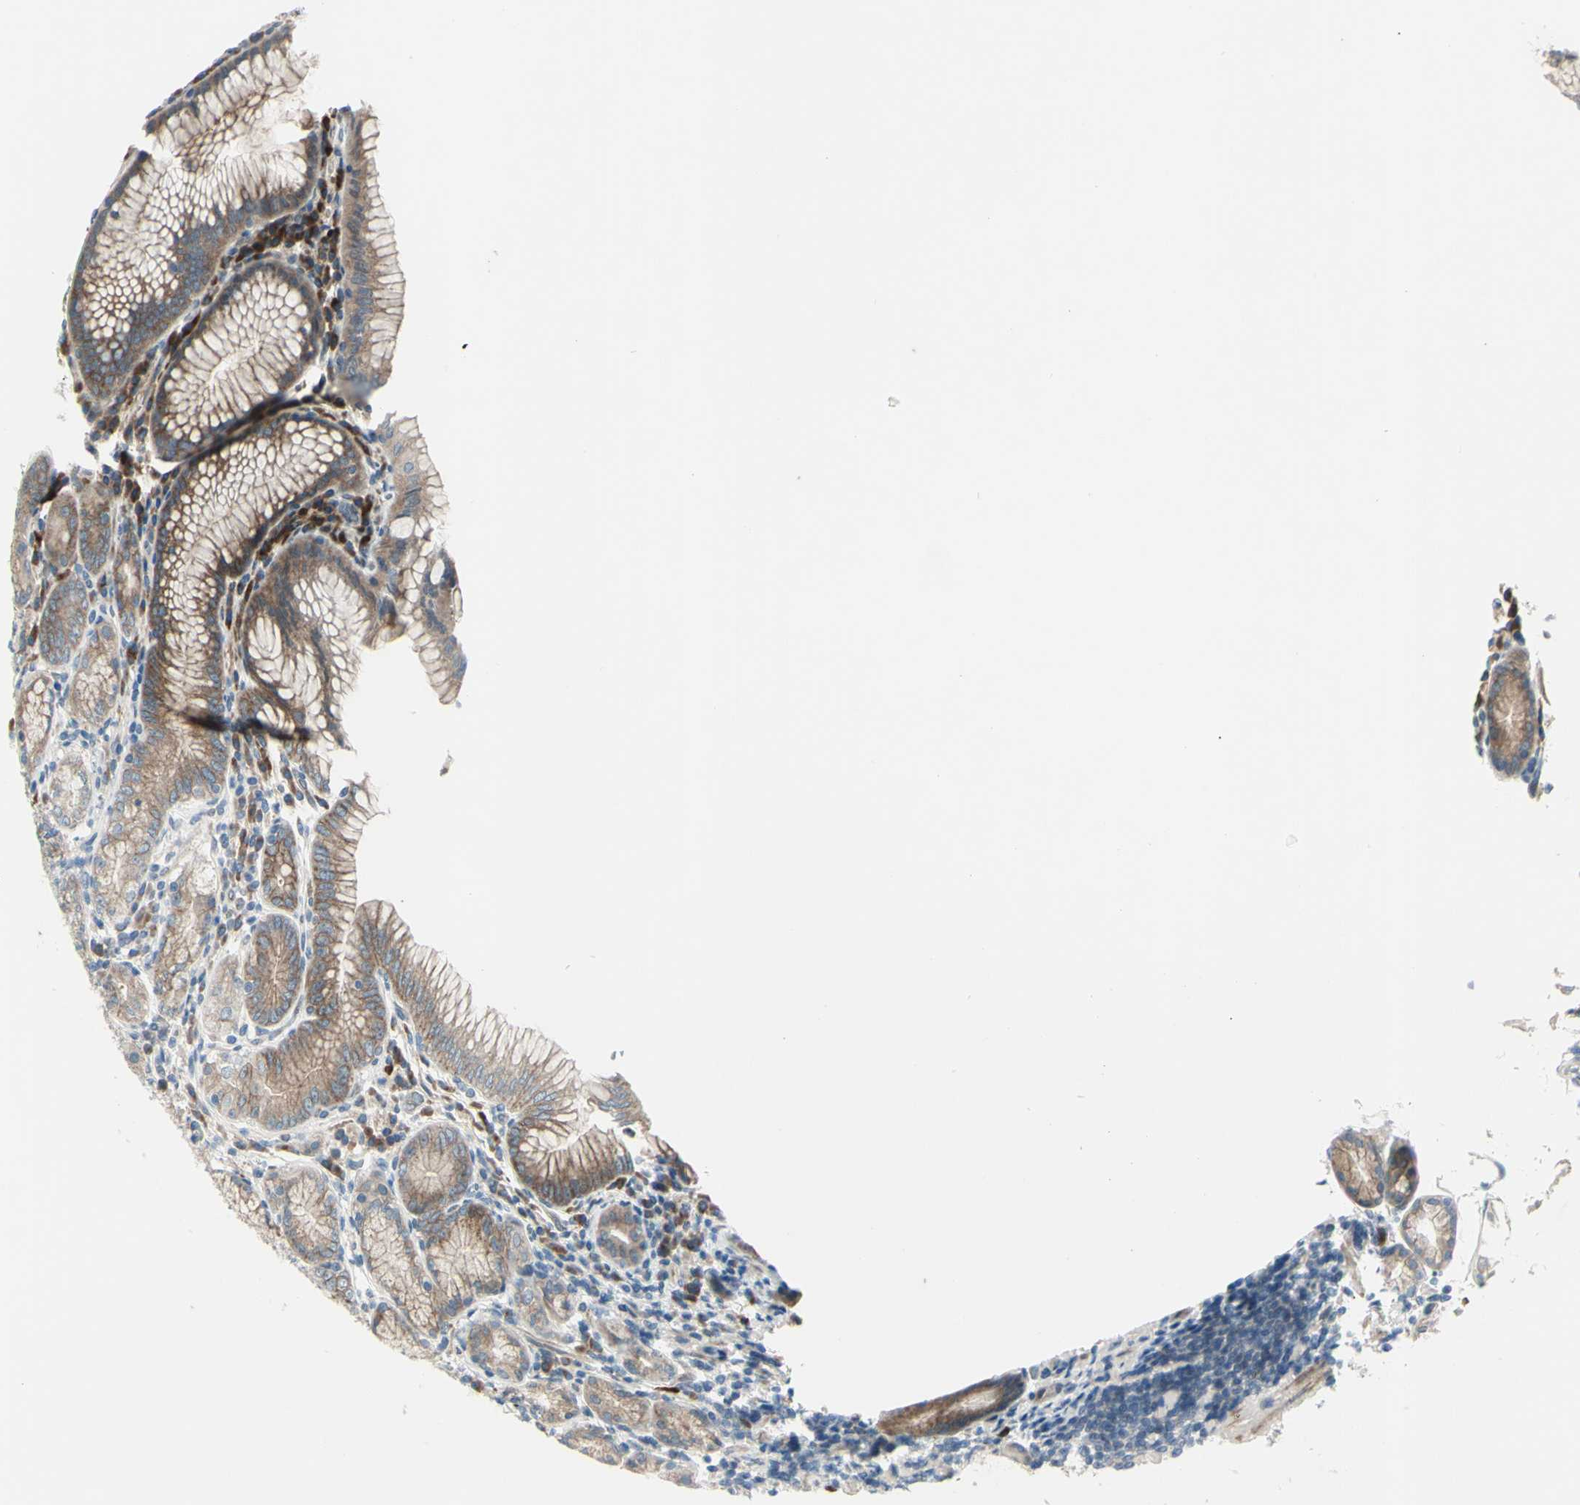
{"staining": {"intensity": "strong", "quantity": ">75%", "location": "cytoplasmic/membranous"}, "tissue": "stomach", "cell_type": "Glandular cells", "image_type": "normal", "snomed": [{"axis": "morphology", "description": "Normal tissue, NOS"}, {"axis": "topography", "description": "Stomach, lower"}], "caption": "An immunohistochemistry (IHC) photomicrograph of benign tissue is shown. Protein staining in brown shows strong cytoplasmic/membranous positivity in stomach within glandular cells. (brown staining indicates protein expression, while blue staining denotes nuclei).", "gene": "LRRK1", "patient": {"sex": "female", "age": 76}}